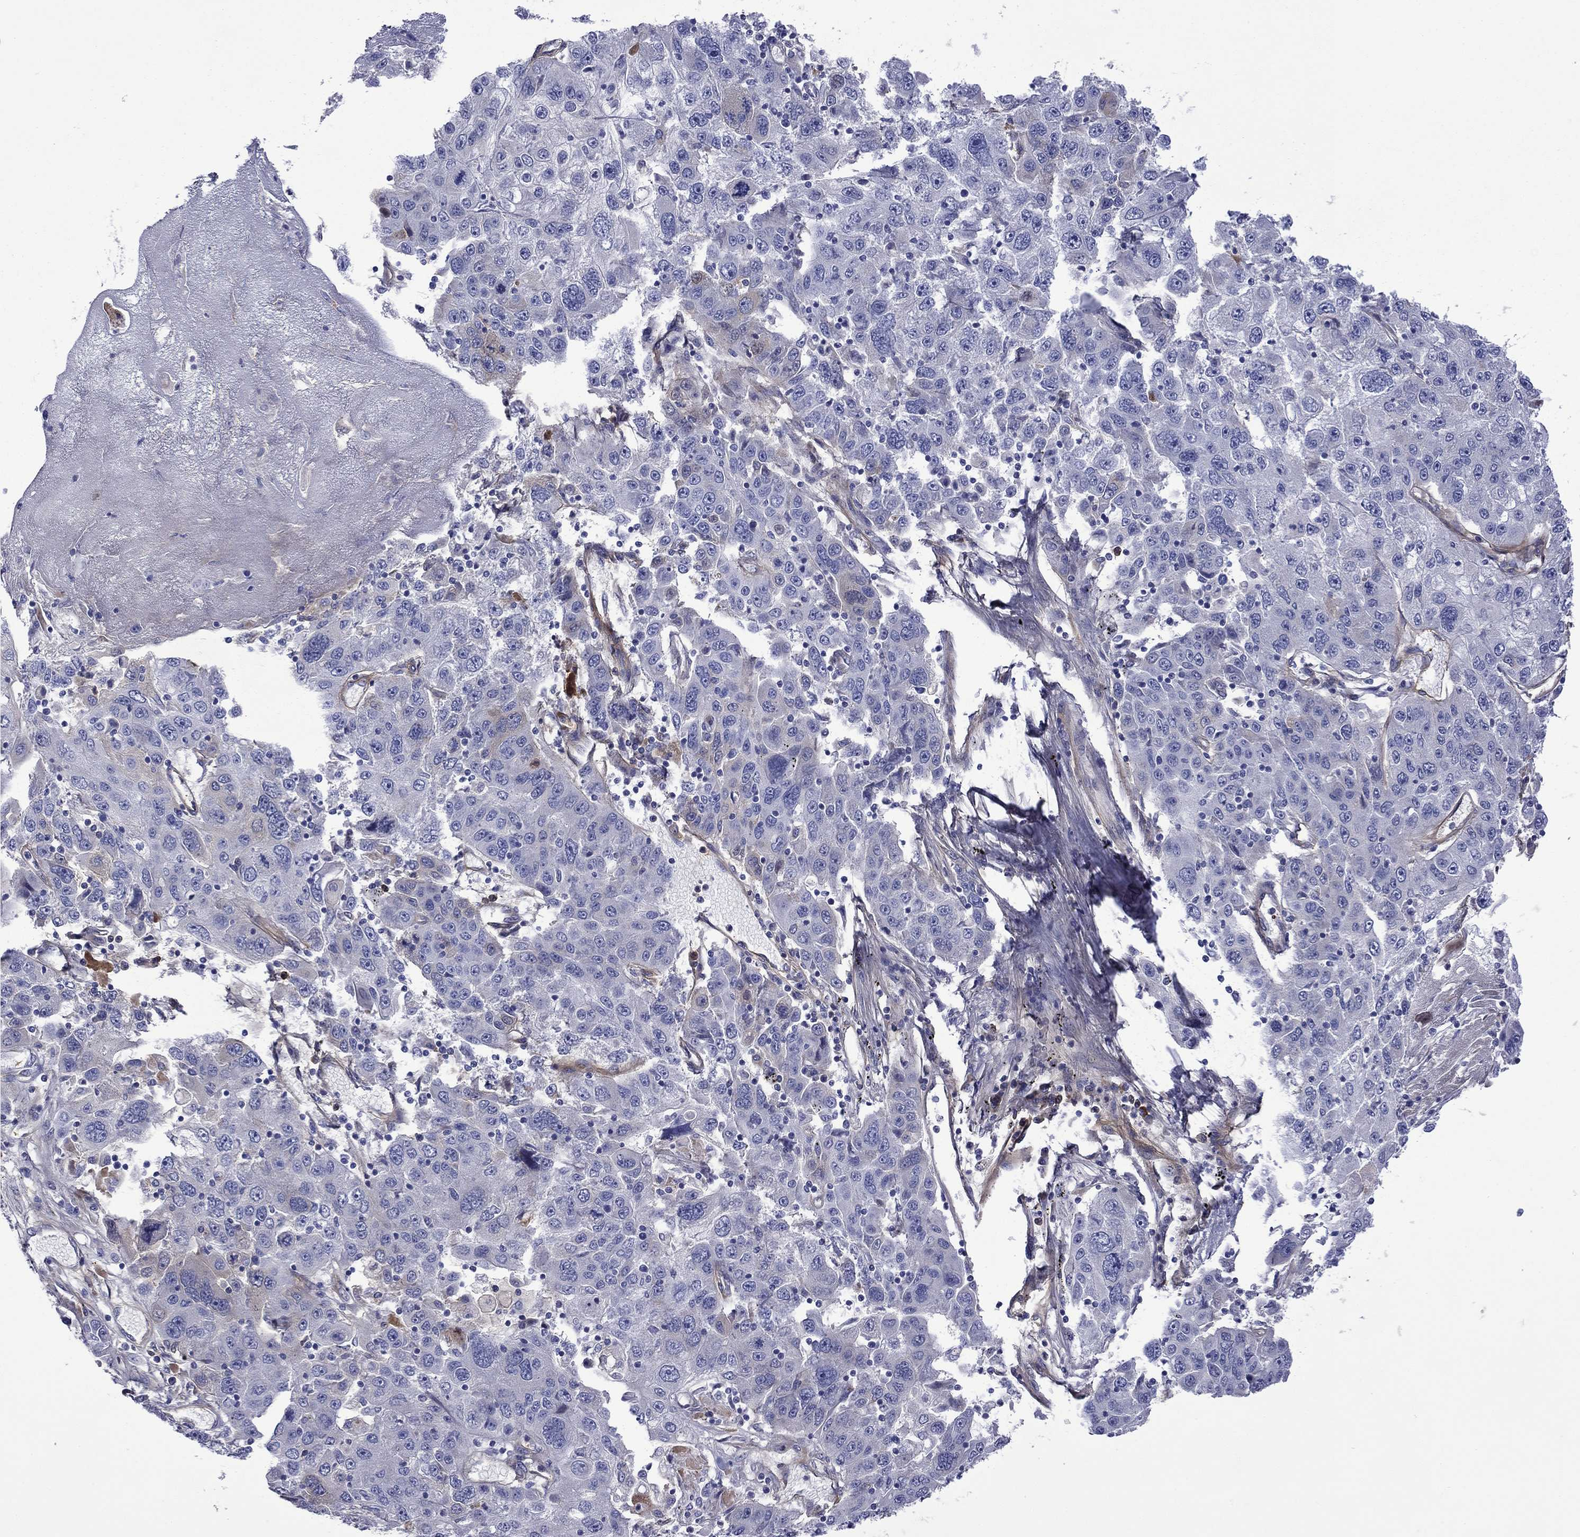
{"staining": {"intensity": "negative", "quantity": "none", "location": "none"}, "tissue": "stomach cancer", "cell_type": "Tumor cells", "image_type": "cancer", "snomed": [{"axis": "morphology", "description": "Adenocarcinoma, NOS"}, {"axis": "topography", "description": "Stomach"}], "caption": "A photomicrograph of stomach adenocarcinoma stained for a protein demonstrates no brown staining in tumor cells. The staining is performed using DAB brown chromogen with nuclei counter-stained in using hematoxylin.", "gene": "HSPG2", "patient": {"sex": "male", "age": 56}}